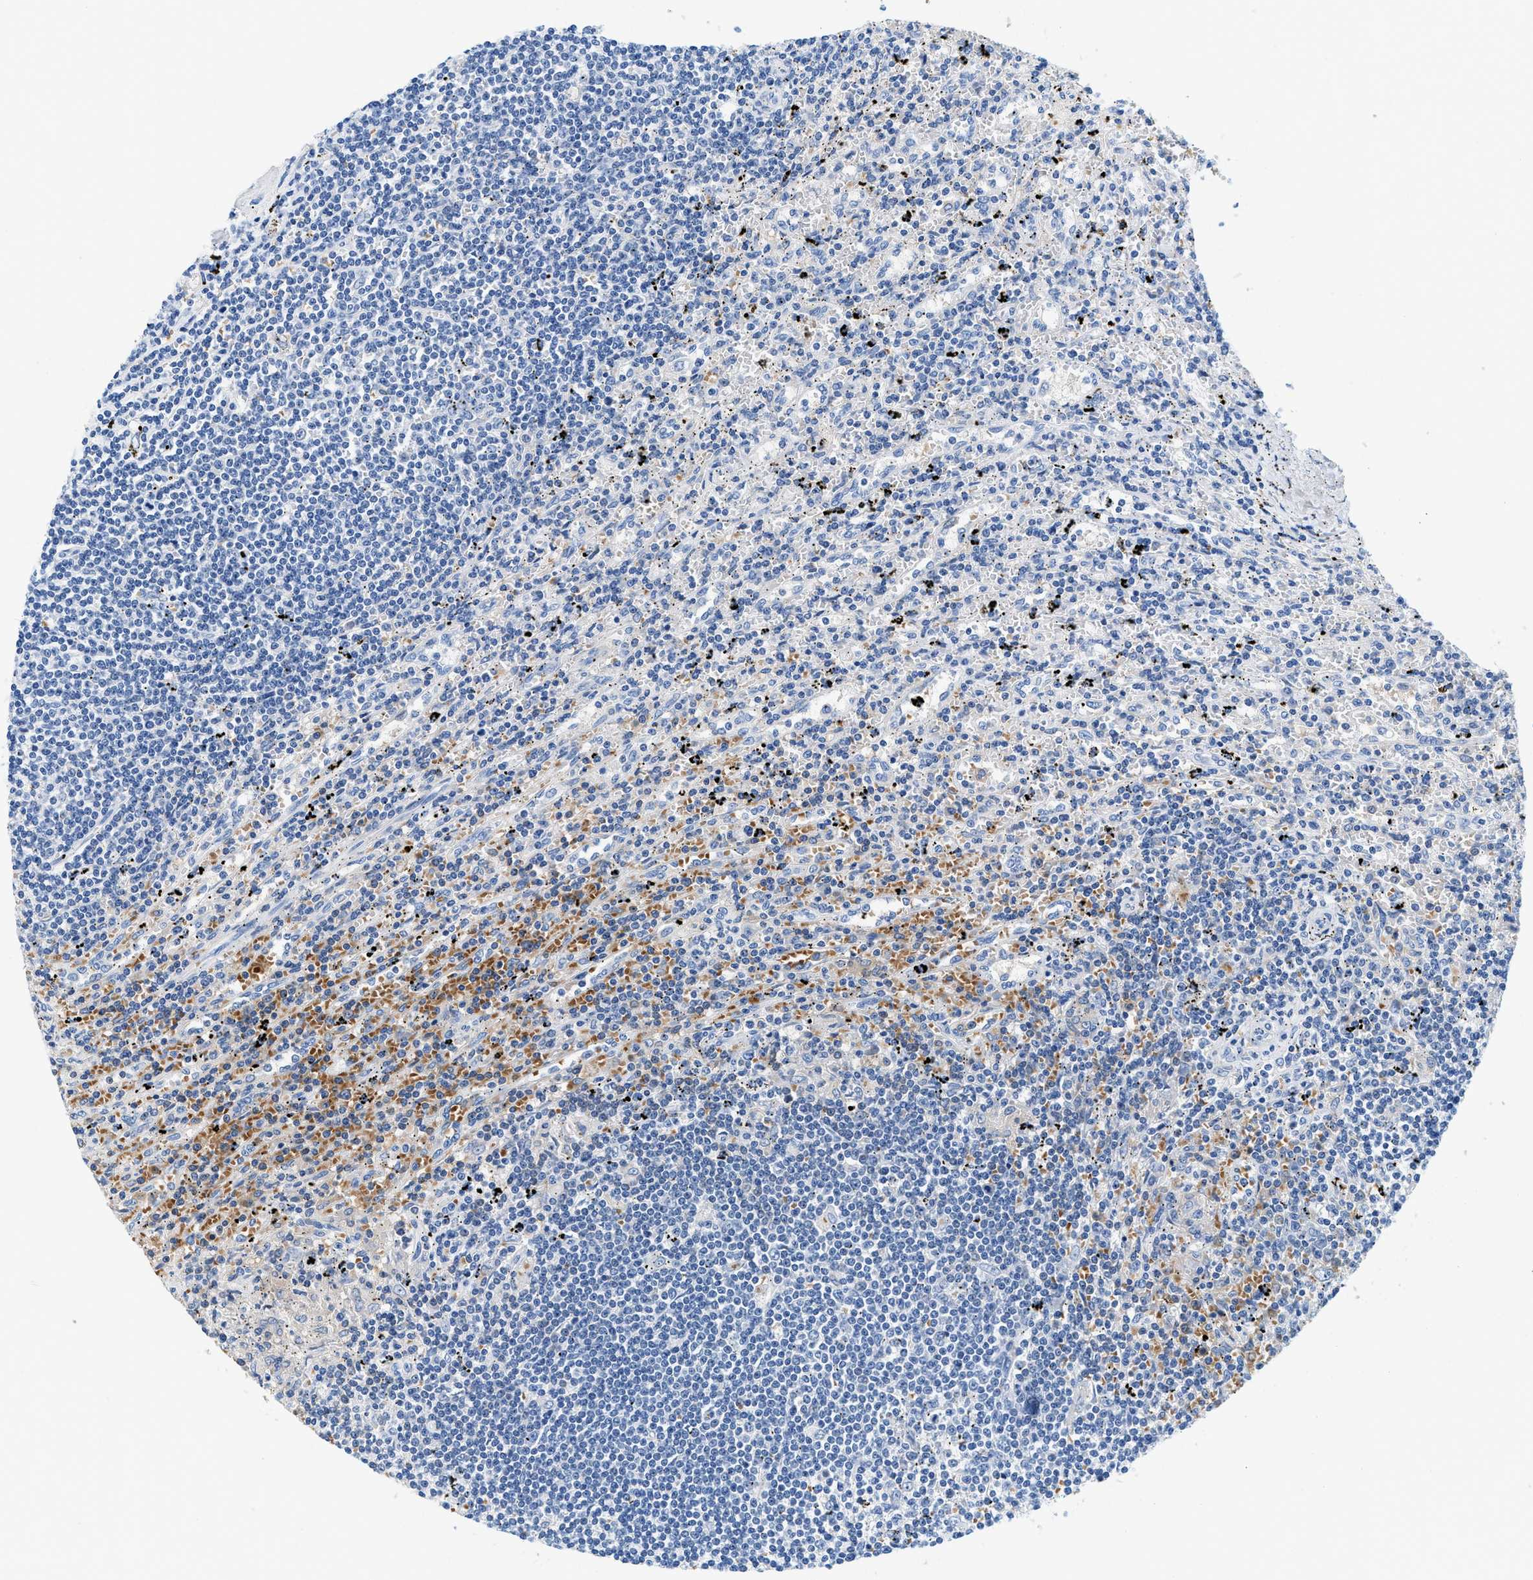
{"staining": {"intensity": "negative", "quantity": "none", "location": "none"}, "tissue": "lymphoma", "cell_type": "Tumor cells", "image_type": "cancer", "snomed": [{"axis": "morphology", "description": "Malignant lymphoma, non-Hodgkin's type, Low grade"}, {"axis": "topography", "description": "Spleen"}], "caption": "Lymphoma stained for a protein using immunohistochemistry (IHC) displays no staining tumor cells.", "gene": "BPGM", "patient": {"sex": "male", "age": 76}}